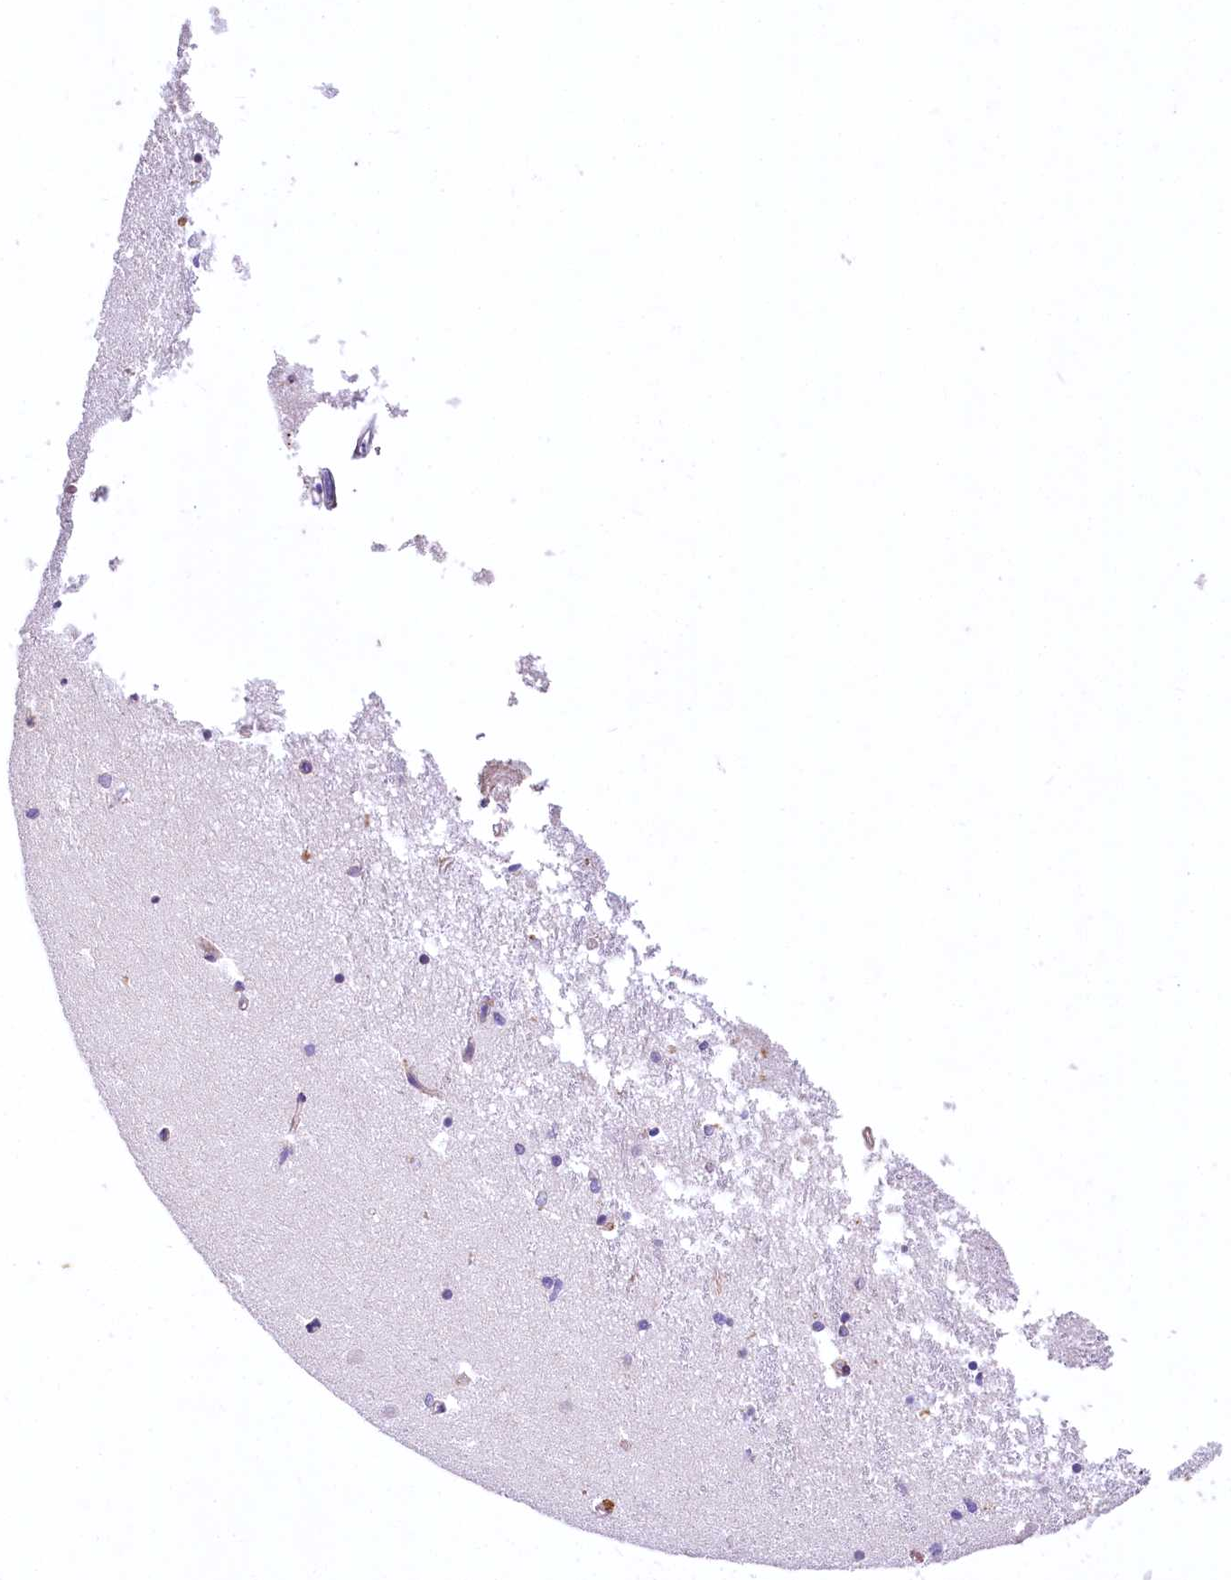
{"staining": {"intensity": "negative", "quantity": "none", "location": "none"}, "tissue": "hippocampus", "cell_type": "Glial cells", "image_type": "normal", "snomed": [{"axis": "morphology", "description": "Normal tissue, NOS"}, {"axis": "topography", "description": "Hippocampus"}], "caption": "Immunohistochemistry (IHC) histopathology image of normal hippocampus: hippocampus stained with DAB exhibits no significant protein expression in glial cells.", "gene": "RDH16", "patient": {"sex": "male", "age": 70}}